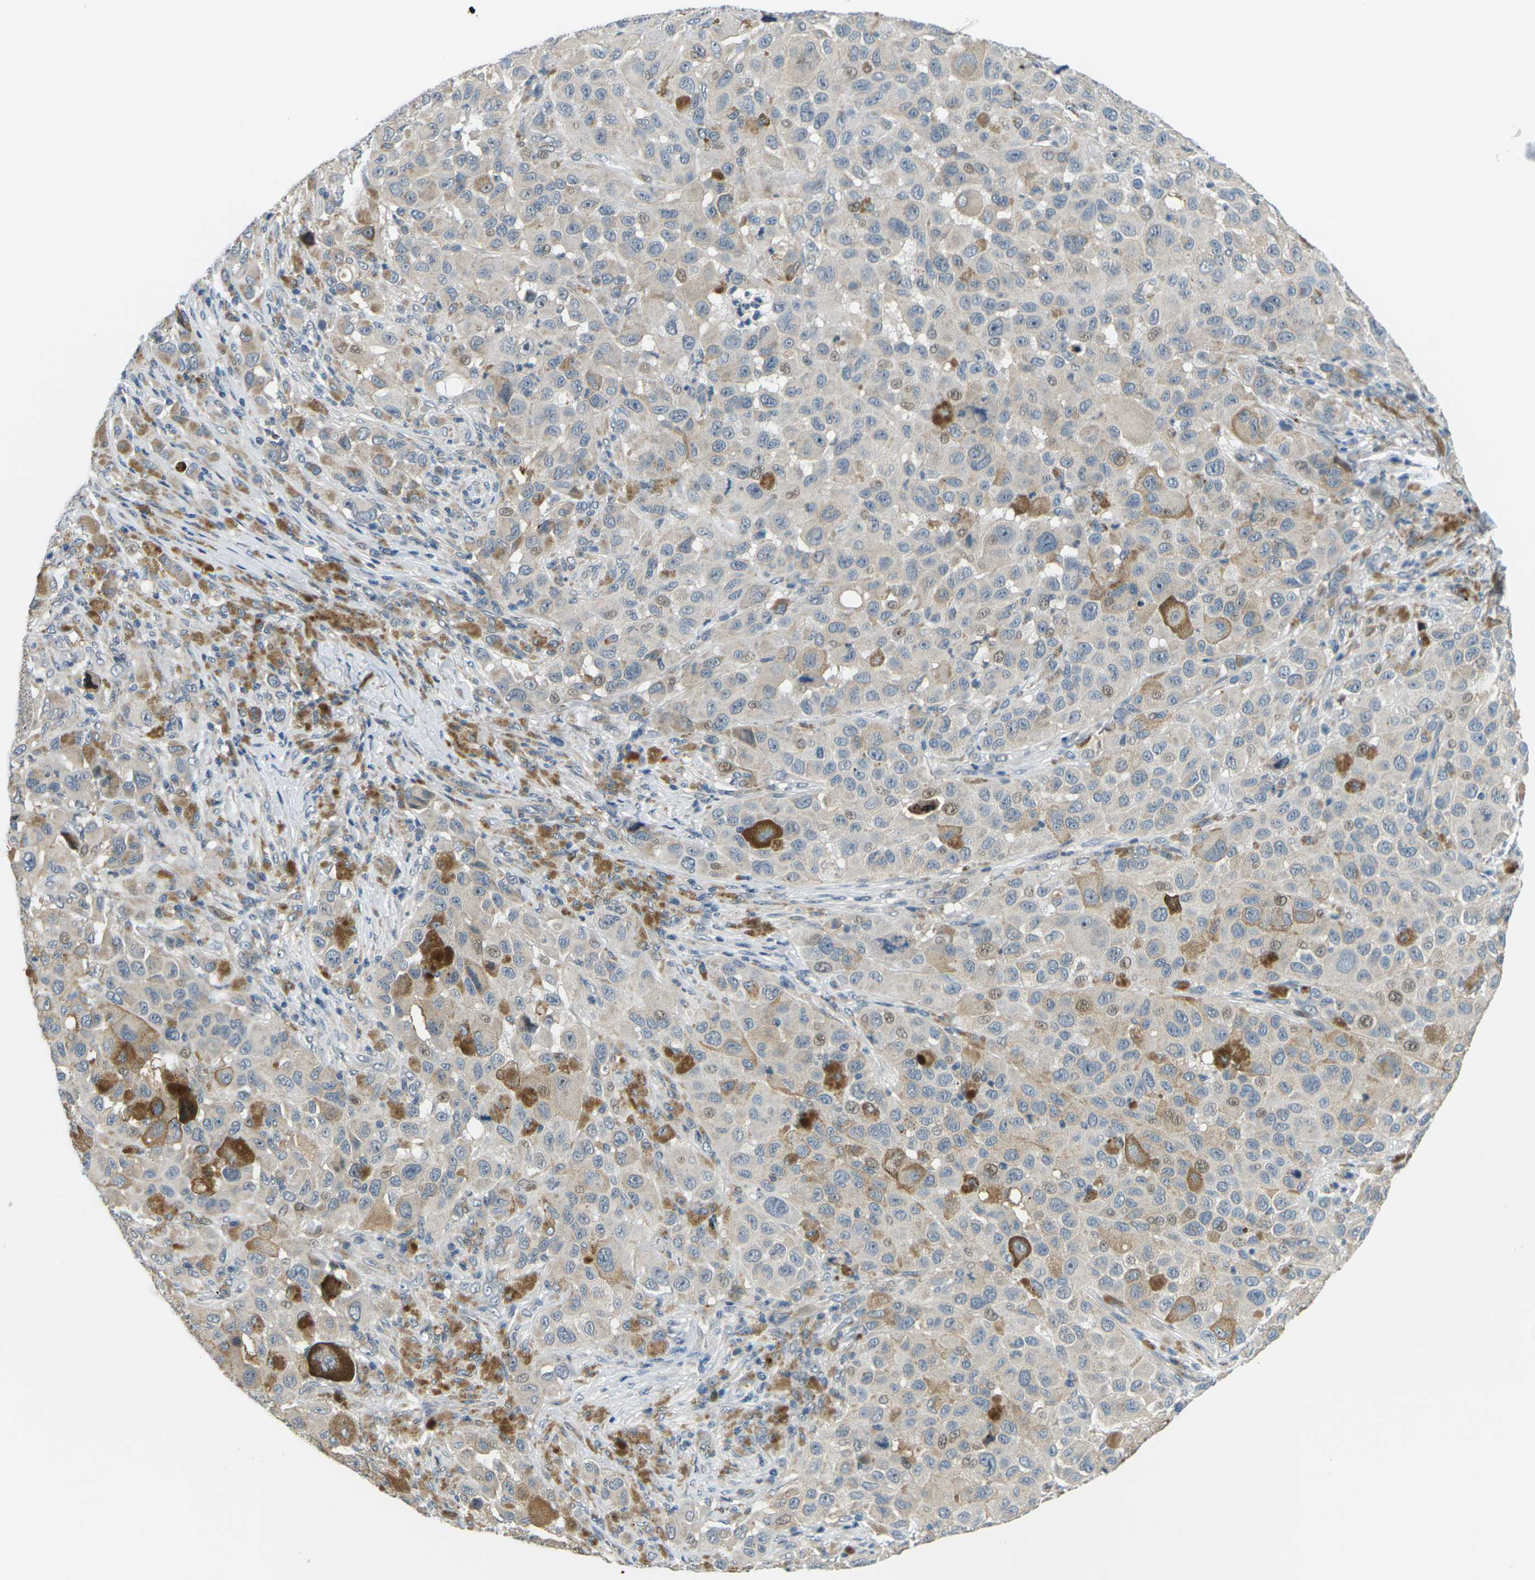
{"staining": {"intensity": "weak", "quantity": "25%-75%", "location": "cytoplasmic/membranous"}, "tissue": "melanoma", "cell_type": "Tumor cells", "image_type": "cancer", "snomed": [{"axis": "morphology", "description": "Malignant melanoma, NOS"}, {"axis": "topography", "description": "Skin"}], "caption": "Melanoma stained with a protein marker shows weak staining in tumor cells.", "gene": "SLC13A3", "patient": {"sex": "male", "age": 96}}